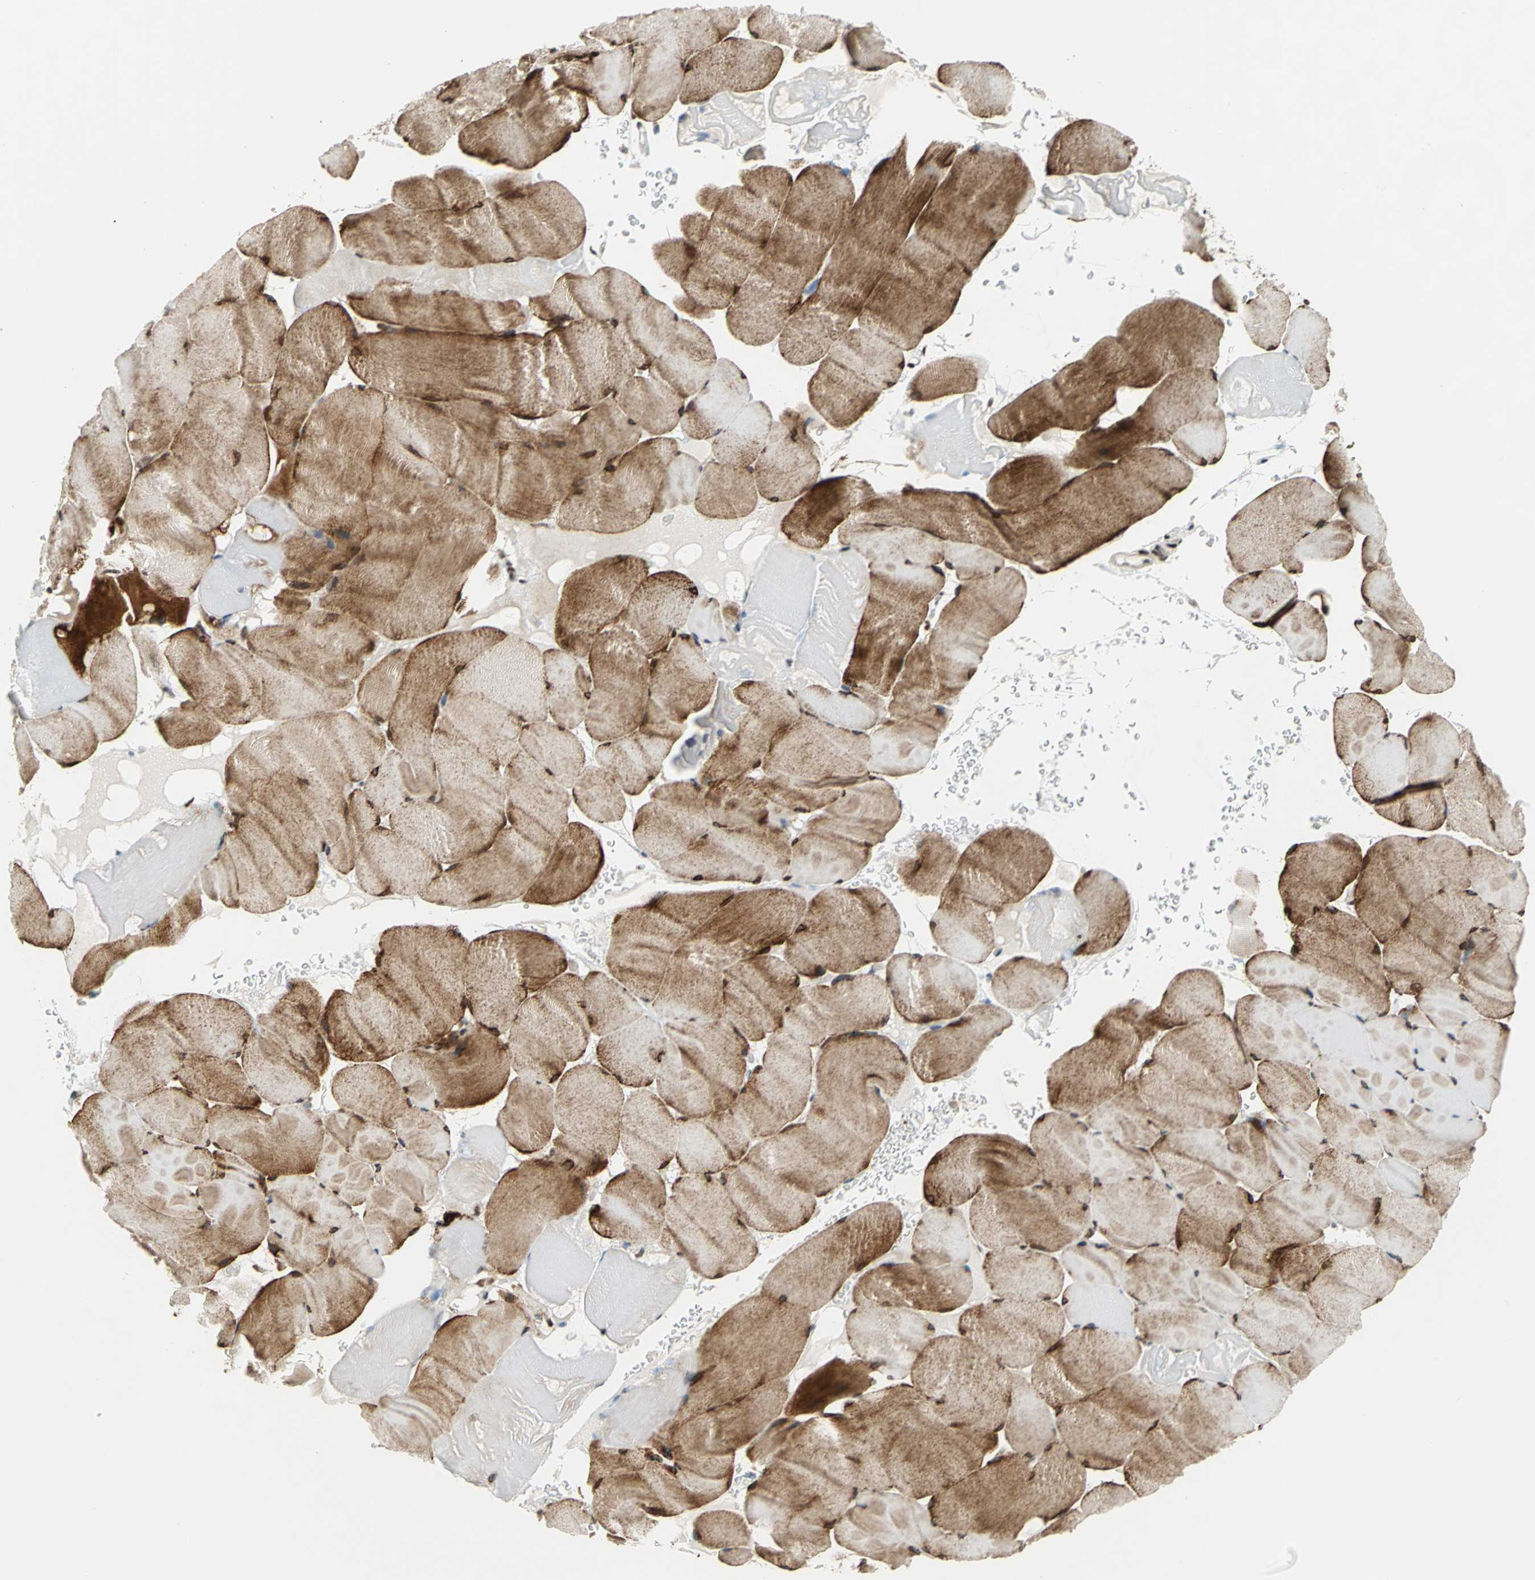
{"staining": {"intensity": "moderate", "quantity": ">75%", "location": "cytoplasmic/membranous,nuclear"}, "tissue": "skeletal muscle", "cell_type": "Myocytes", "image_type": "normal", "snomed": [{"axis": "morphology", "description": "Normal tissue, NOS"}, {"axis": "topography", "description": "Skeletal muscle"}], "caption": "Immunohistochemistry (IHC) staining of benign skeletal muscle, which displays medium levels of moderate cytoplasmic/membranous,nuclear positivity in about >75% of myocytes indicating moderate cytoplasmic/membranous,nuclear protein staining. The staining was performed using DAB (brown) for protein detection and nuclei were counterstained in hematoxylin (blue).", "gene": "RBFOX2", "patient": {"sex": "male", "age": 62}}